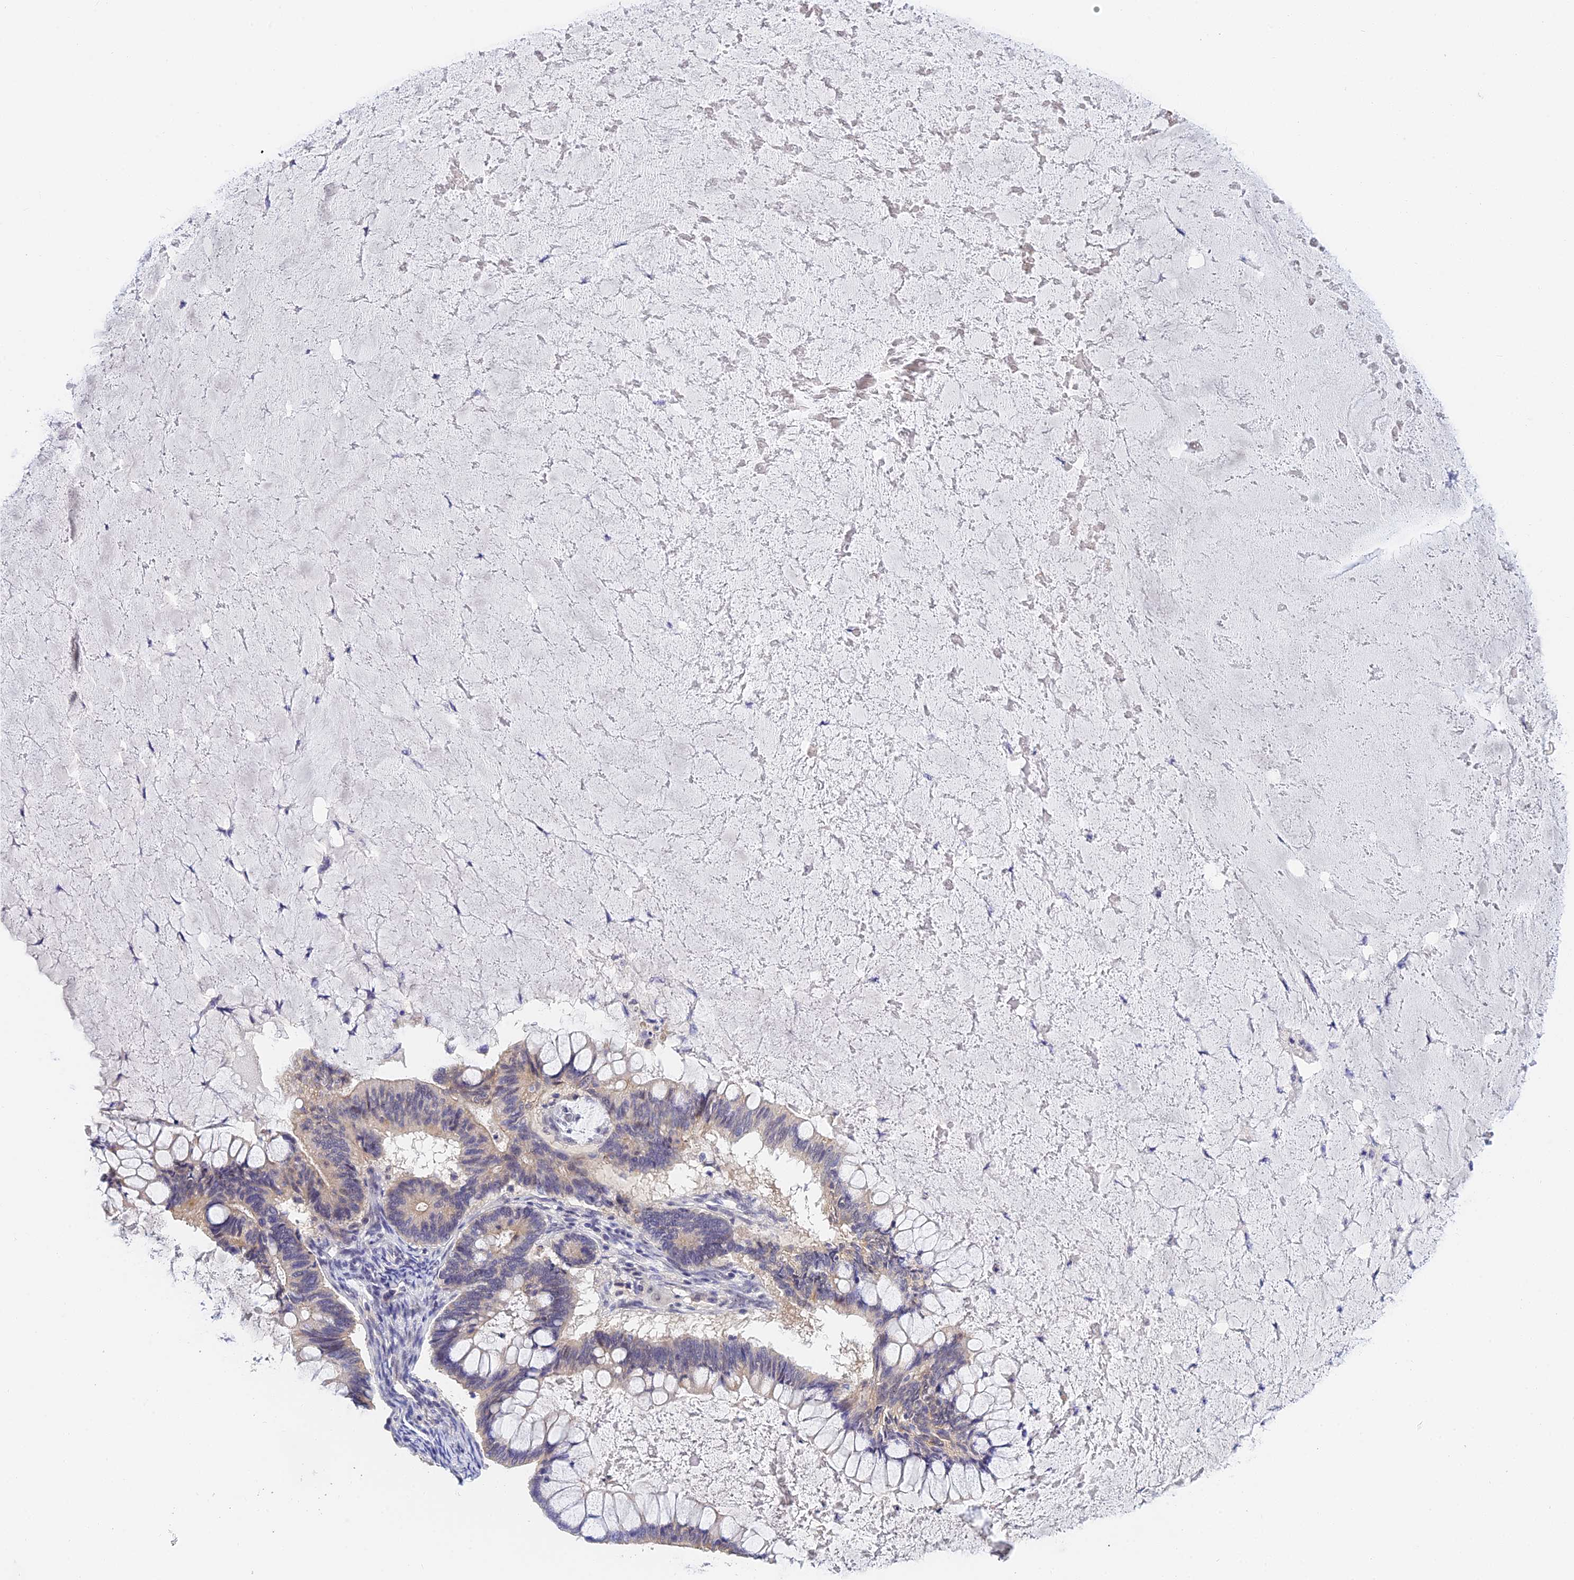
{"staining": {"intensity": "weak", "quantity": "<25%", "location": "cytoplasmic/membranous"}, "tissue": "ovarian cancer", "cell_type": "Tumor cells", "image_type": "cancer", "snomed": [{"axis": "morphology", "description": "Cystadenocarcinoma, mucinous, NOS"}, {"axis": "topography", "description": "Ovary"}], "caption": "High power microscopy photomicrograph of an IHC image of mucinous cystadenocarcinoma (ovarian), revealing no significant positivity in tumor cells. Nuclei are stained in blue.", "gene": "HOXB1", "patient": {"sex": "female", "age": 61}}